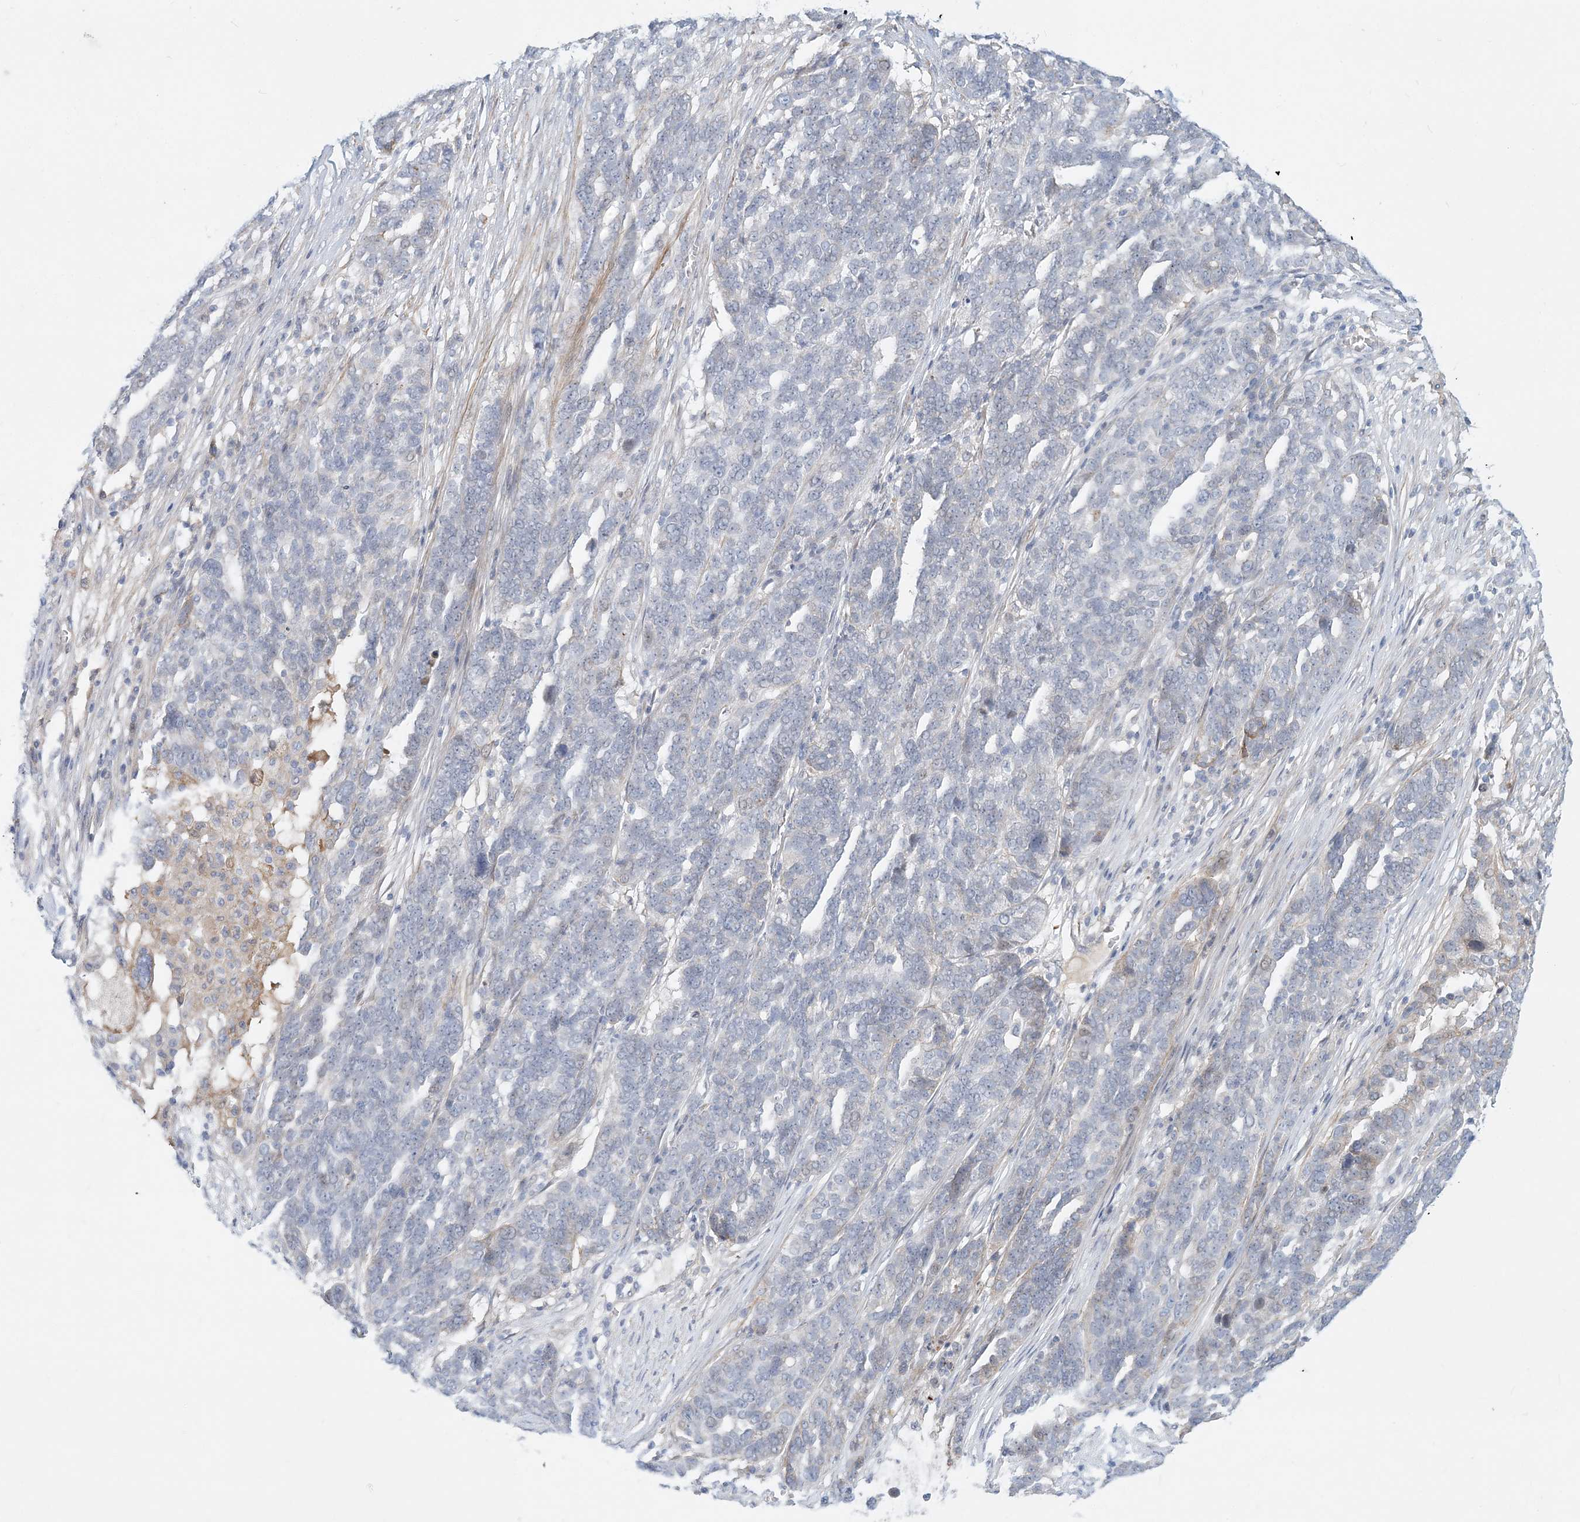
{"staining": {"intensity": "negative", "quantity": "none", "location": "none"}, "tissue": "ovarian cancer", "cell_type": "Tumor cells", "image_type": "cancer", "snomed": [{"axis": "morphology", "description": "Cystadenocarcinoma, serous, NOS"}, {"axis": "topography", "description": "Ovary"}], "caption": "Serous cystadenocarcinoma (ovarian) was stained to show a protein in brown. There is no significant staining in tumor cells.", "gene": "DNAH5", "patient": {"sex": "female", "age": 59}}